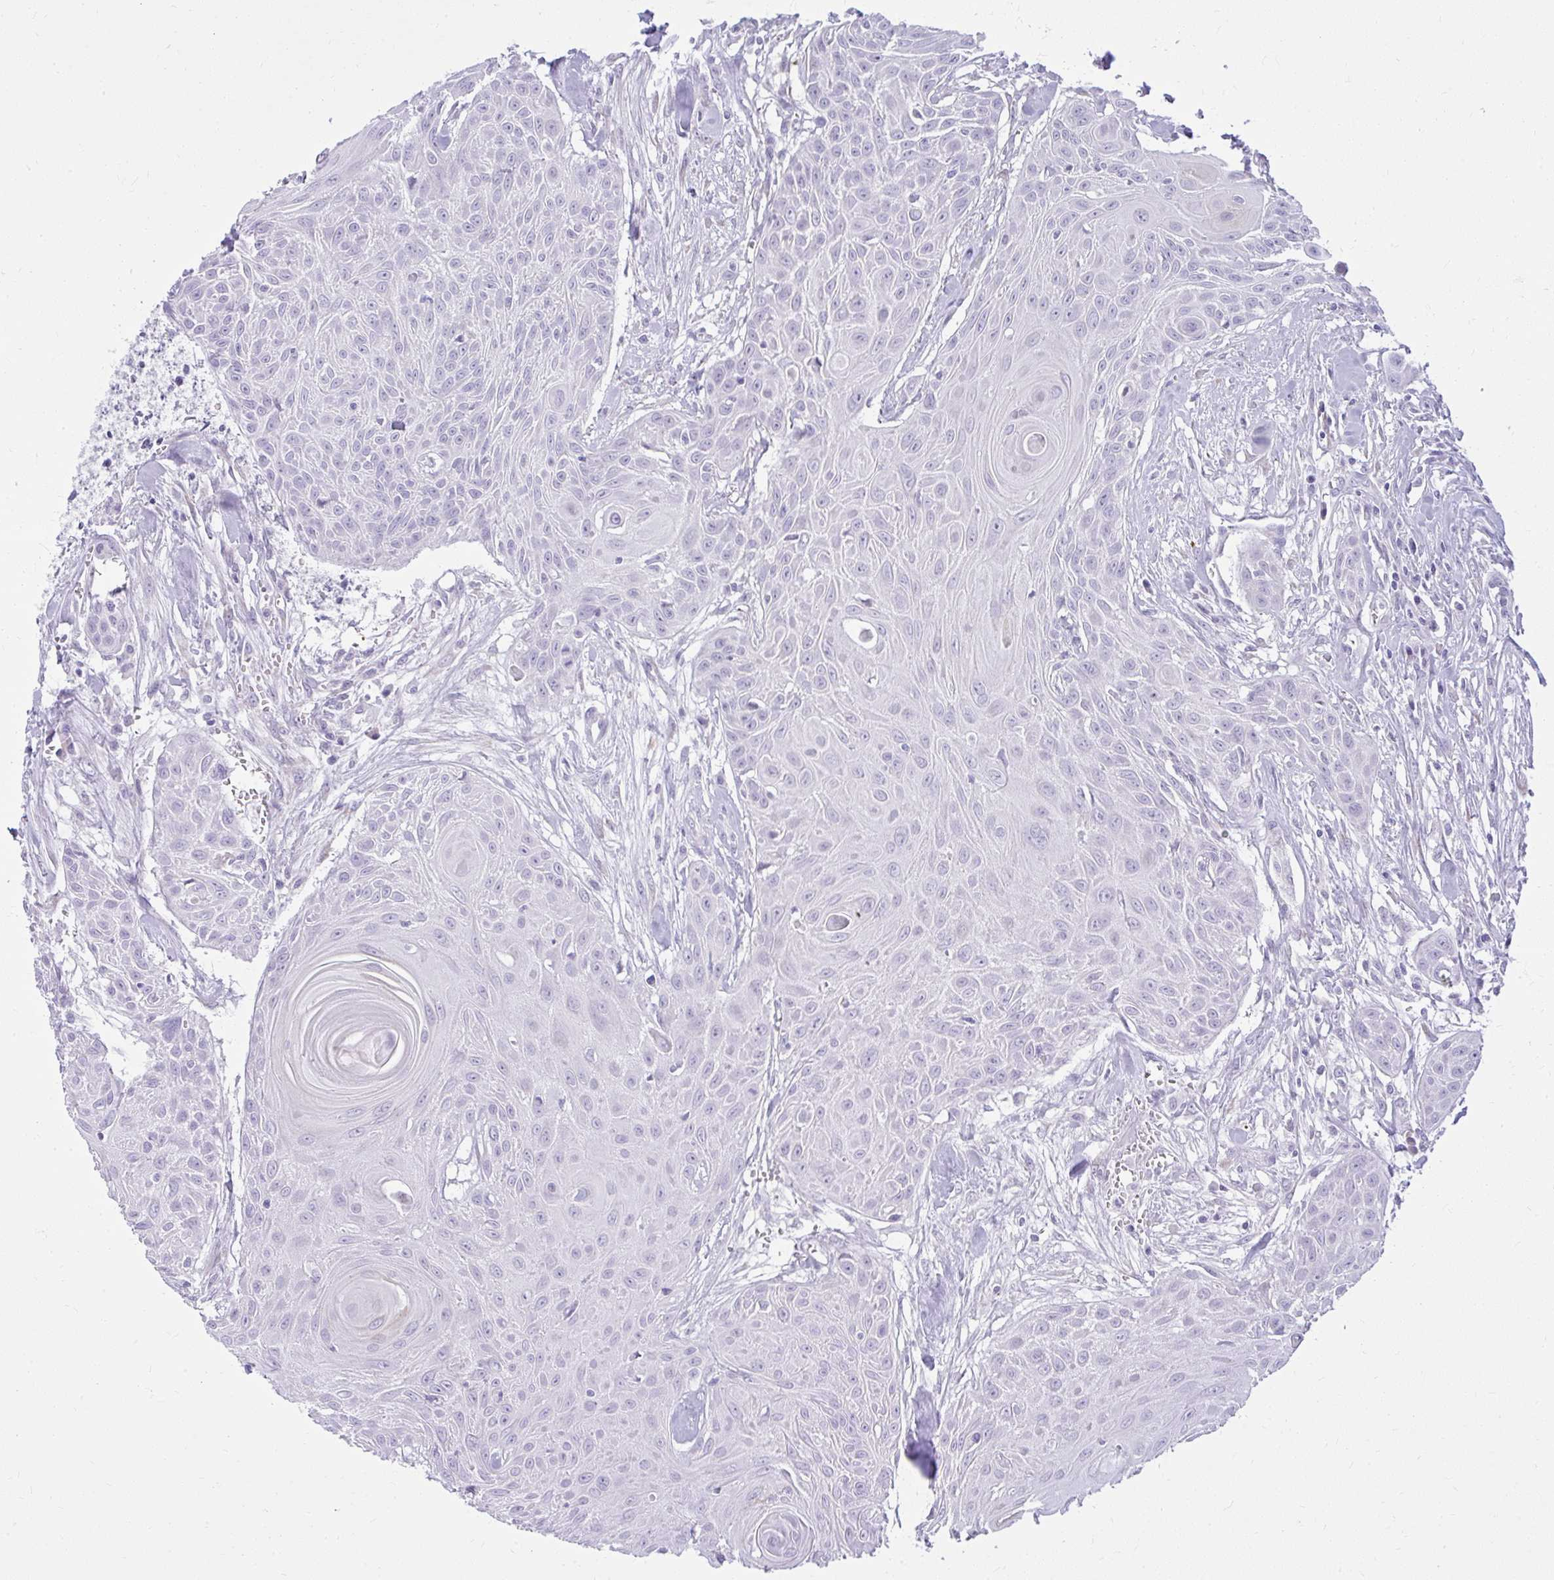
{"staining": {"intensity": "negative", "quantity": "none", "location": "none"}, "tissue": "head and neck cancer", "cell_type": "Tumor cells", "image_type": "cancer", "snomed": [{"axis": "morphology", "description": "Squamous cell carcinoma, NOS"}, {"axis": "topography", "description": "Lymph node"}, {"axis": "topography", "description": "Salivary gland"}, {"axis": "topography", "description": "Head-Neck"}], "caption": "A high-resolution micrograph shows immunohistochemistry (IHC) staining of squamous cell carcinoma (head and neck), which demonstrates no significant expression in tumor cells.", "gene": "PRAP1", "patient": {"sex": "female", "age": 74}}